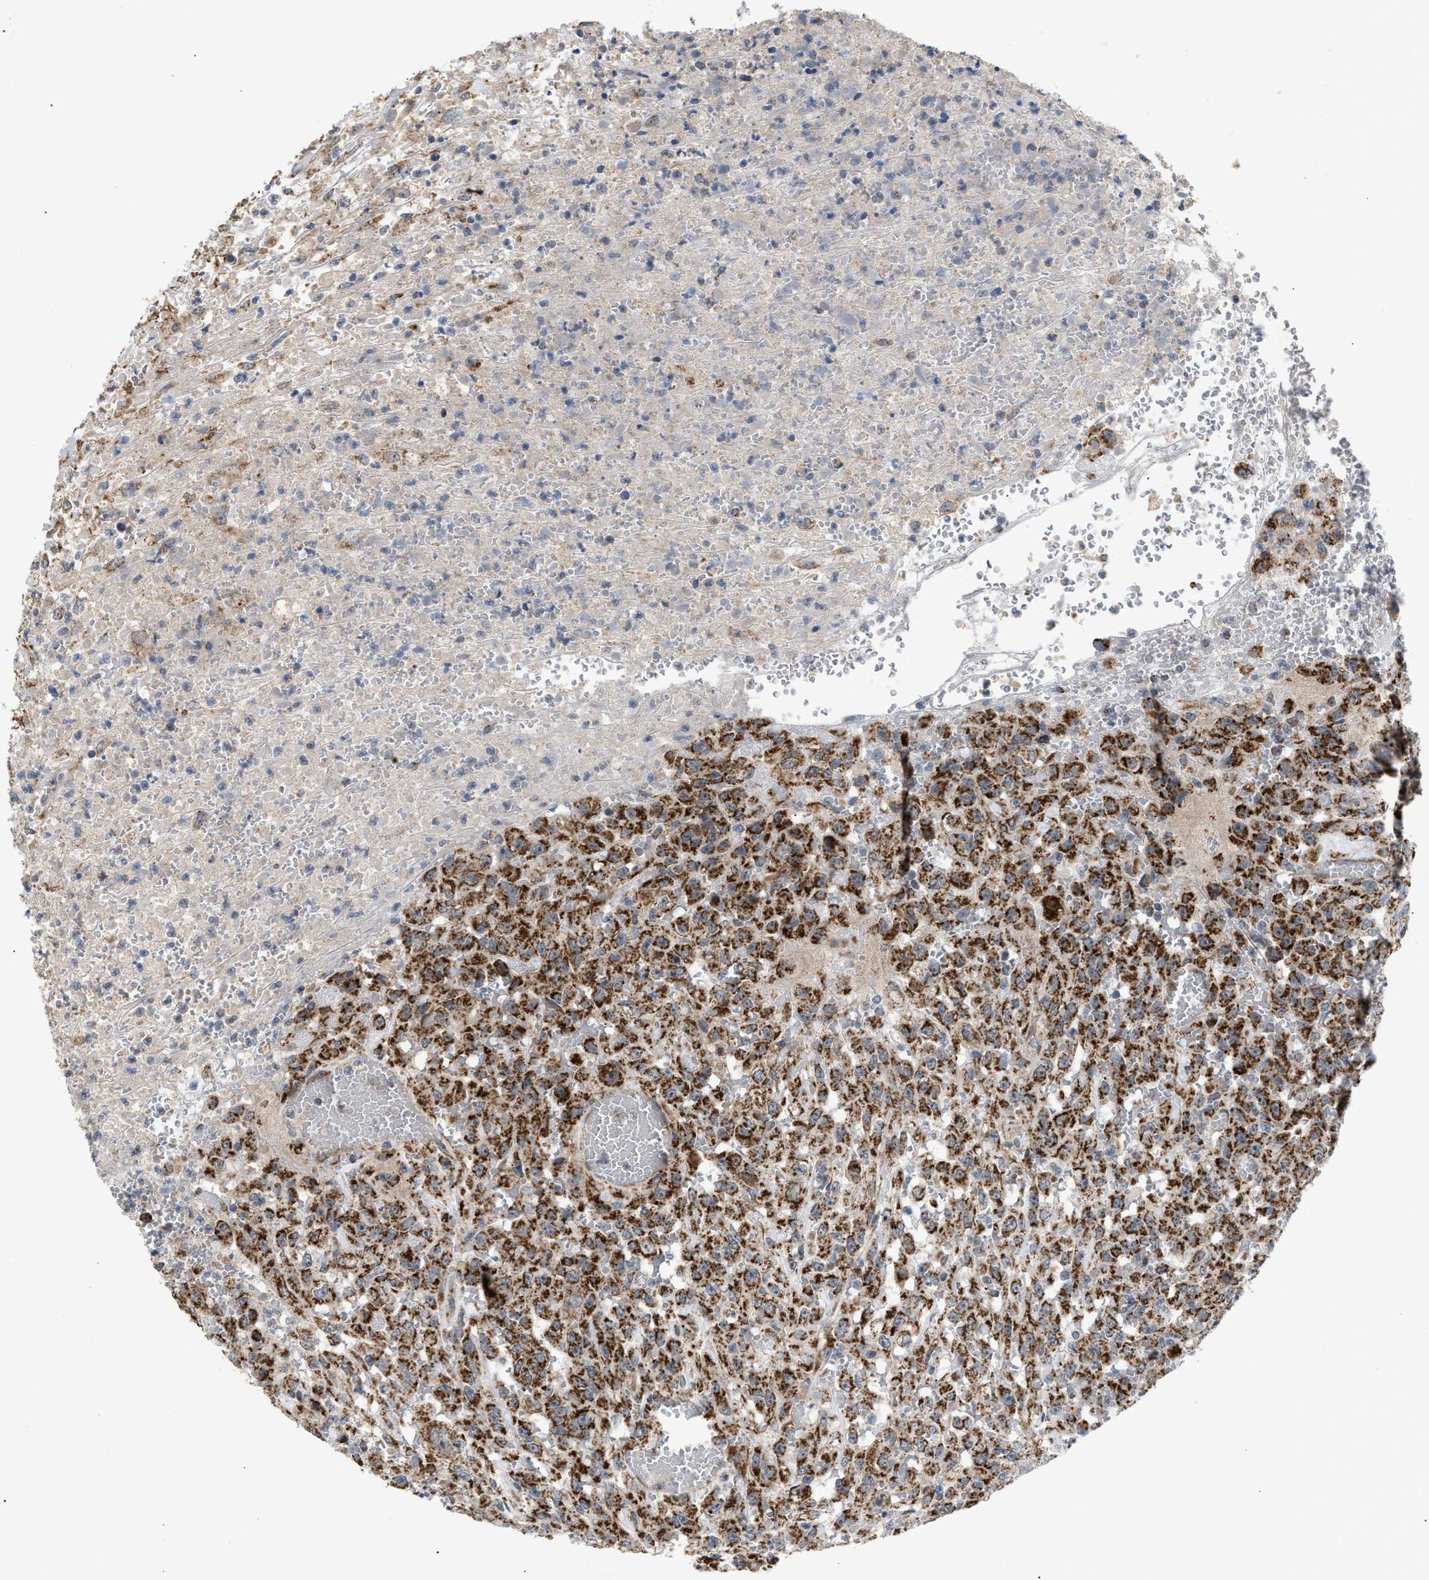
{"staining": {"intensity": "strong", "quantity": ">75%", "location": "cytoplasmic/membranous"}, "tissue": "urothelial cancer", "cell_type": "Tumor cells", "image_type": "cancer", "snomed": [{"axis": "morphology", "description": "Urothelial carcinoma, High grade"}, {"axis": "topography", "description": "Urinary bladder"}], "caption": "This is a micrograph of IHC staining of urothelial cancer, which shows strong positivity in the cytoplasmic/membranous of tumor cells.", "gene": "TACO1", "patient": {"sex": "male", "age": 46}}